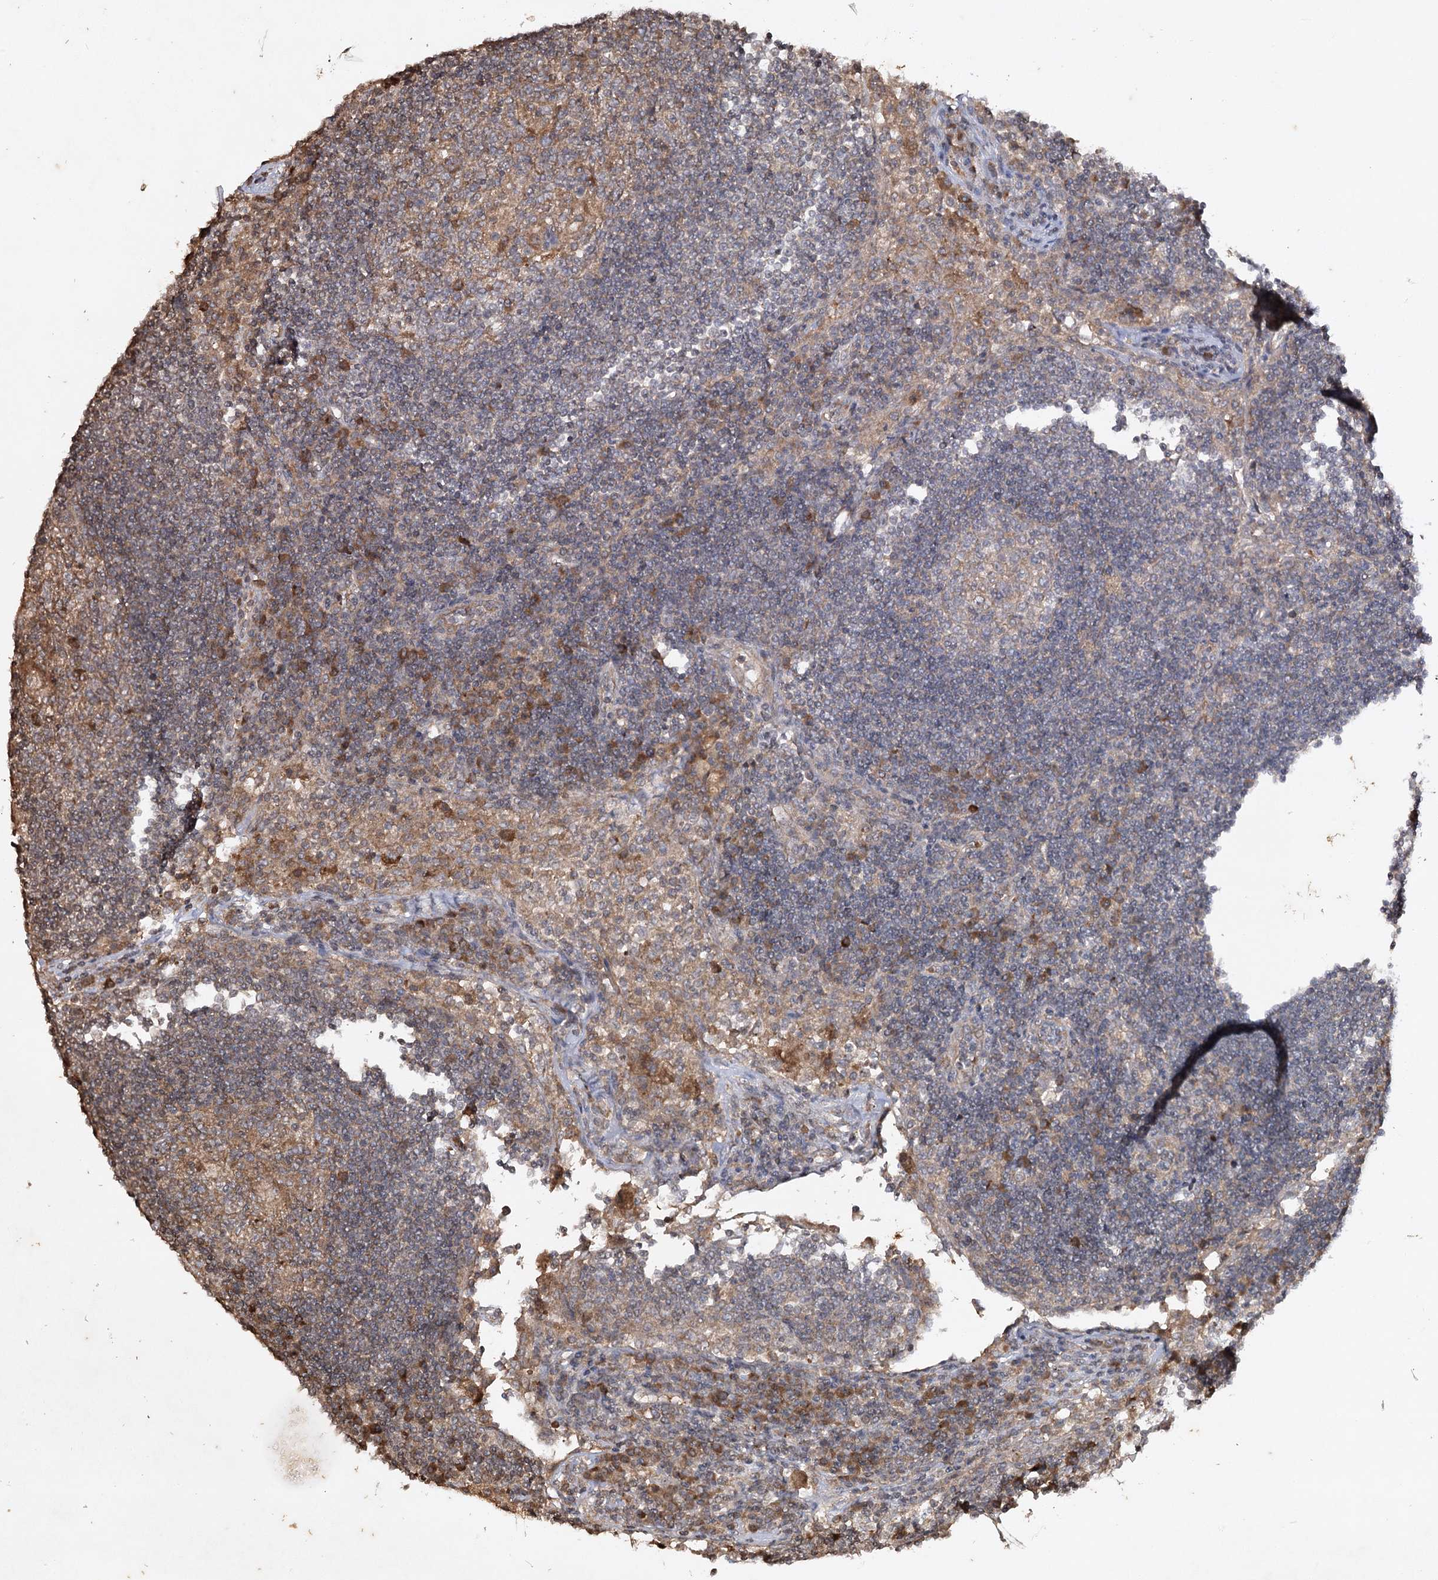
{"staining": {"intensity": "moderate", "quantity": "25%-75%", "location": "cytoplasmic/membranous"}, "tissue": "lymph node", "cell_type": "Germinal center cells", "image_type": "normal", "snomed": [{"axis": "morphology", "description": "Normal tissue, NOS"}, {"axis": "topography", "description": "Lymph node"}], "caption": "Protein positivity by IHC exhibits moderate cytoplasmic/membranous staining in approximately 25%-75% of germinal center cells in normal lymph node. (Stains: DAB in brown, nuclei in blue, Microscopy: brightfield microscopy at high magnification).", "gene": "CYP2B6", "patient": {"sex": "female", "age": 53}}